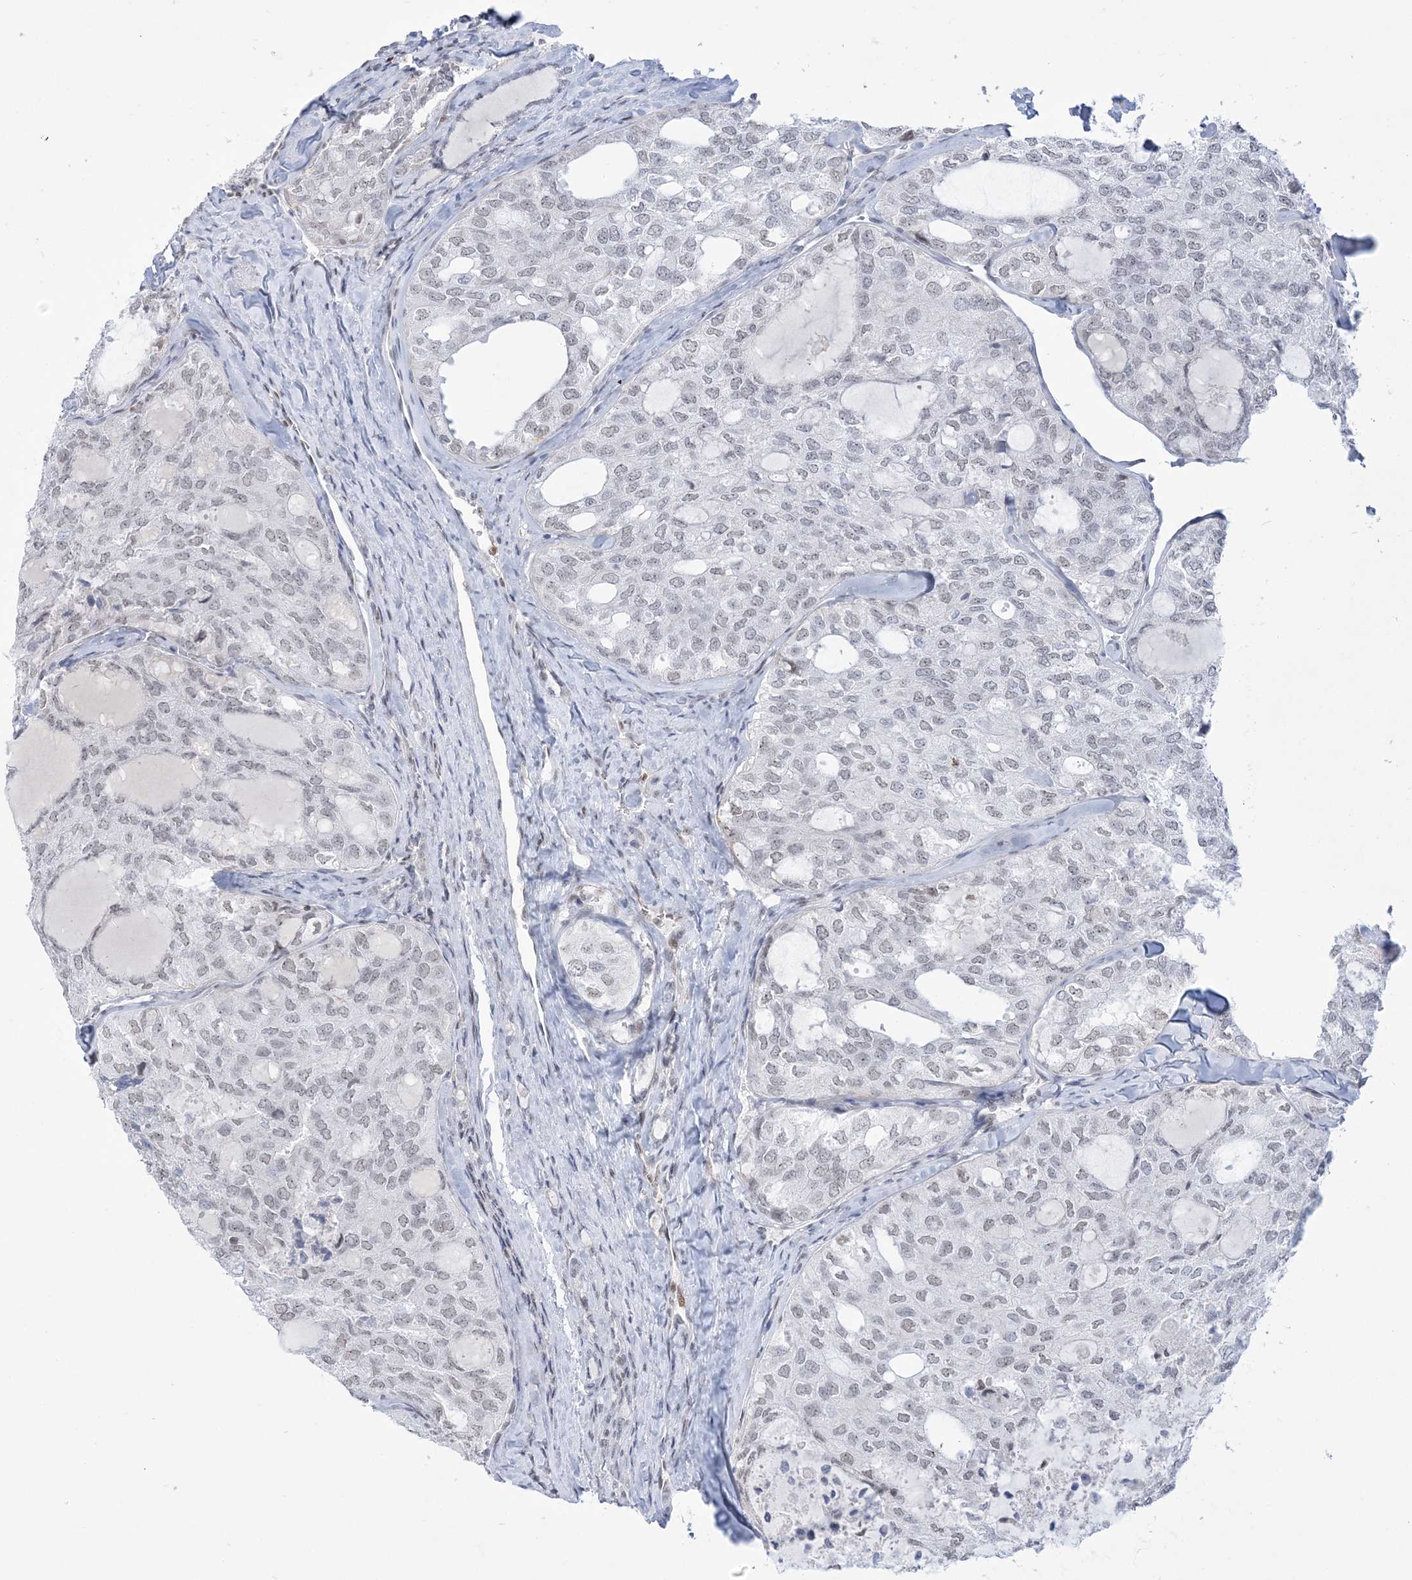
{"staining": {"intensity": "negative", "quantity": "none", "location": "none"}, "tissue": "thyroid cancer", "cell_type": "Tumor cells", "image_type": "cancer", "snomed": [{"axis": "morphology", "description": "Follicular adenoma carcinoma, NOS"}, {"axis": "topography", "description": "Thyroid gland"}], "caption": "Protein analysis of thyroid follicular adenoma carcinoma demonstrates no significant positivity in tumor cells. (Immunohistochemistry, brightfield microscopy, high magnification).", "gene": "DDX21", "patient": {"sex": "male", "age": 75}}